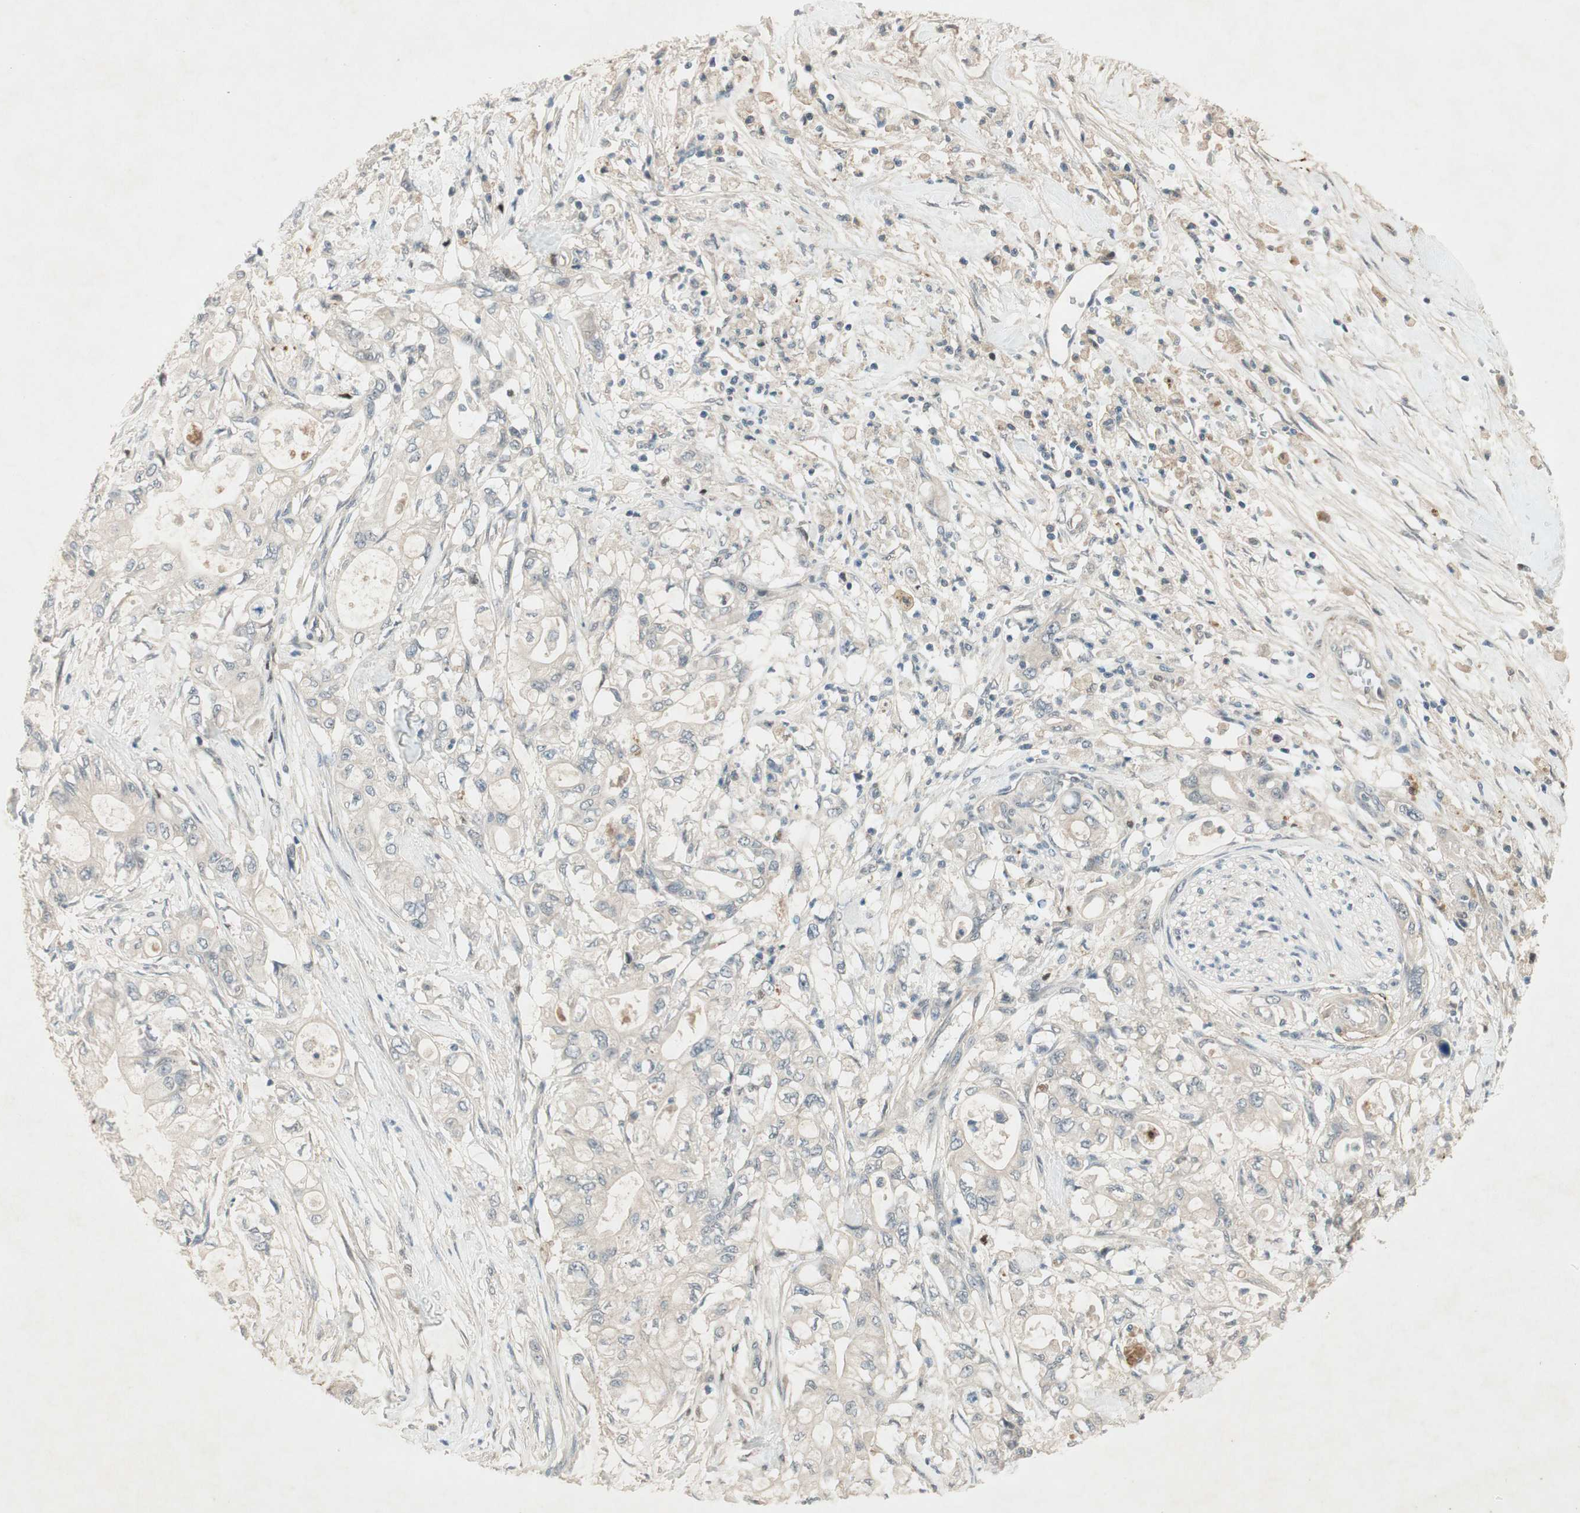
{"staining": {"intensity": "negative", "quantity": "none", "location": "none"}, "tissue": "pancreatic cancer", "cell_type": "Tumor cells", "image_type": "cancer", "snomed": [{"axis": "morphology", "description": "Adenocarcinoma, NOS"}, {"axis": "topography", "description": "Pancreas"}], "caption": "Tumor cells are negative for protein expression in human pancreatic adenocarcinoma.", "gene": "RNGTT", "patient": {"sex": "male", "age": 79}}